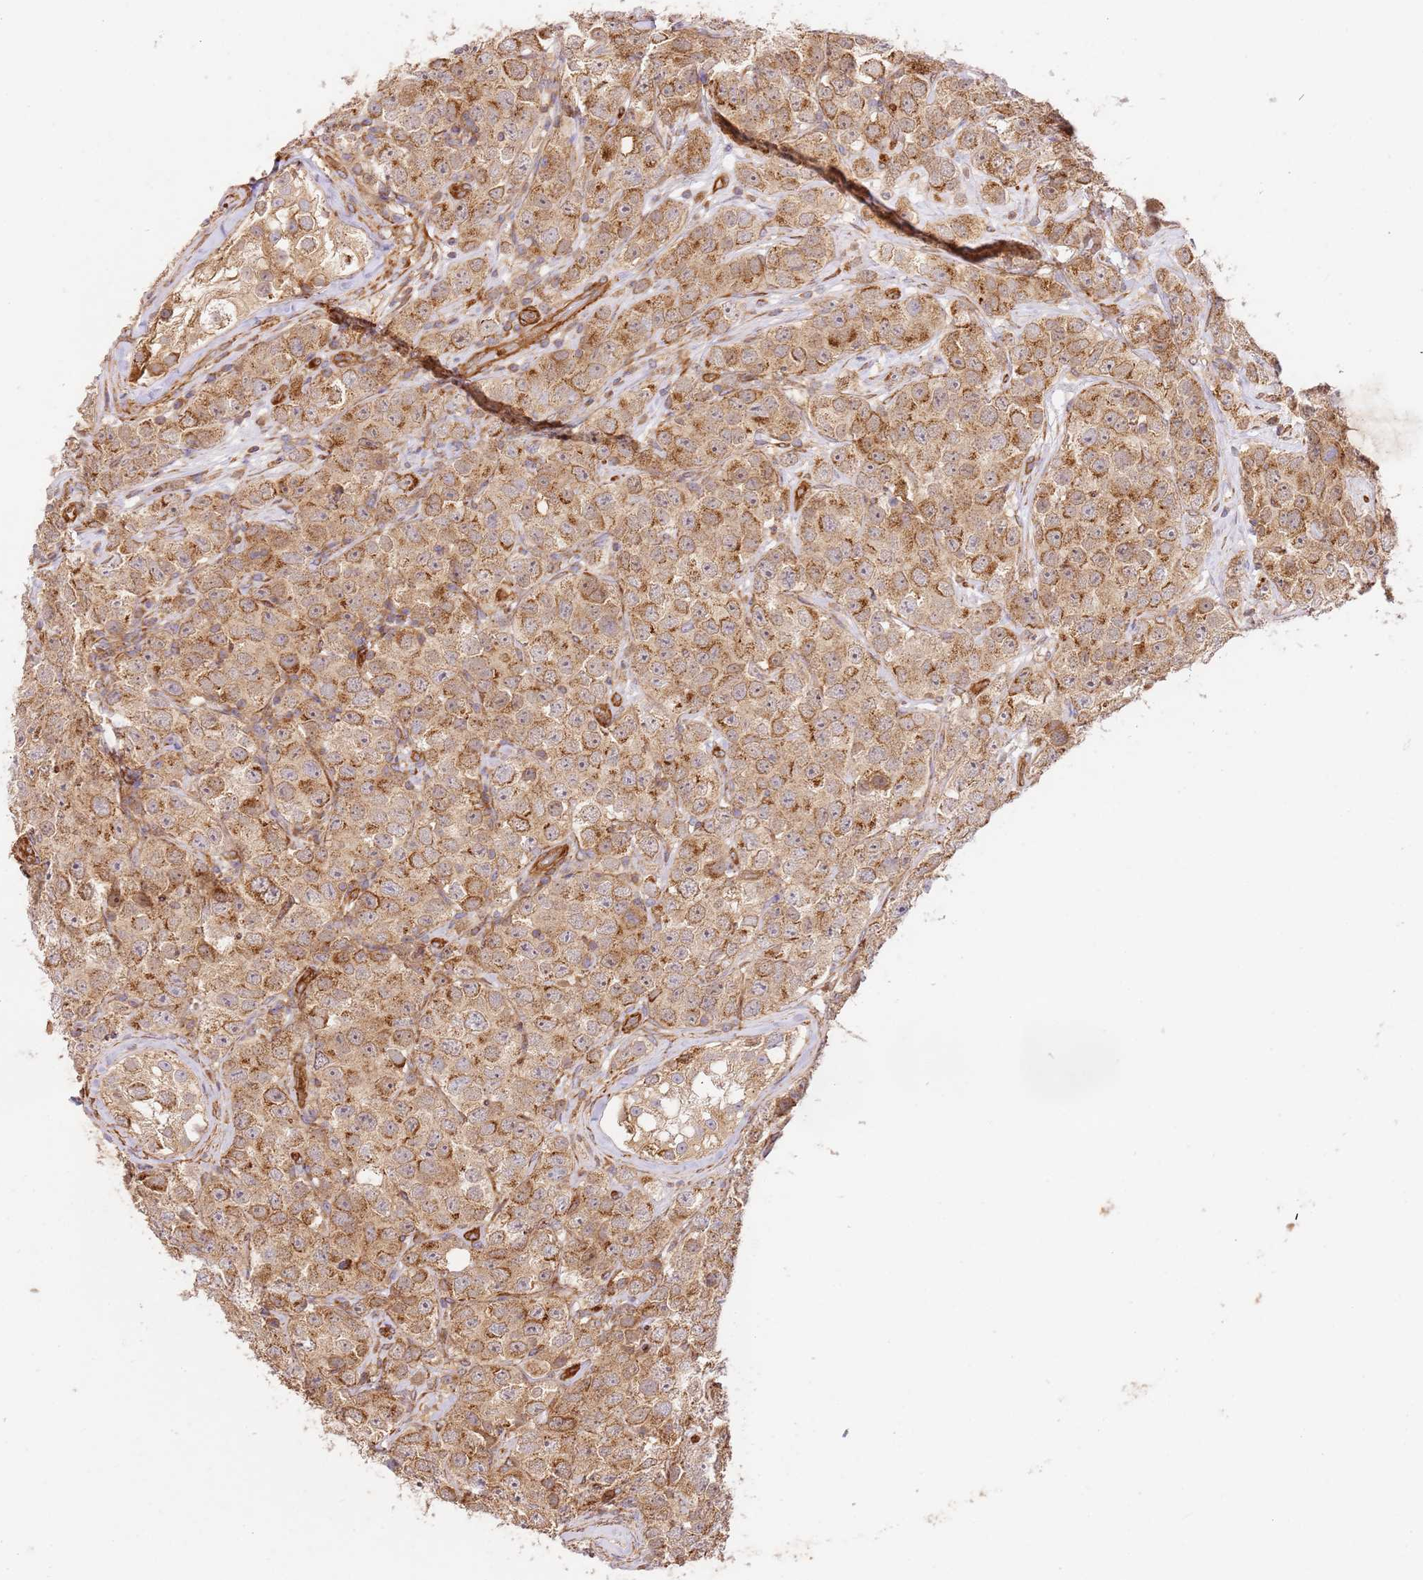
{"staining": {"intensity": "moderate", "quantity": ">75%", "location": "cytoplasmic/membranous"}, "tissue": "testis cancer", "cell_type": "Tumor cells", "image_type": "cancer", "snomed": [{"axis": "morphology", "description": "Seminoma, NOS"}, {"axis": "topography", "description": "Testis"}], "caption": "Moderate cytoplasmic/membranous protein staining is identified in about >75% of tumor cells in testis cancer (seminoma).", "gene": "ZBTB39", "patient": {"sex": "male", "age": 28}}